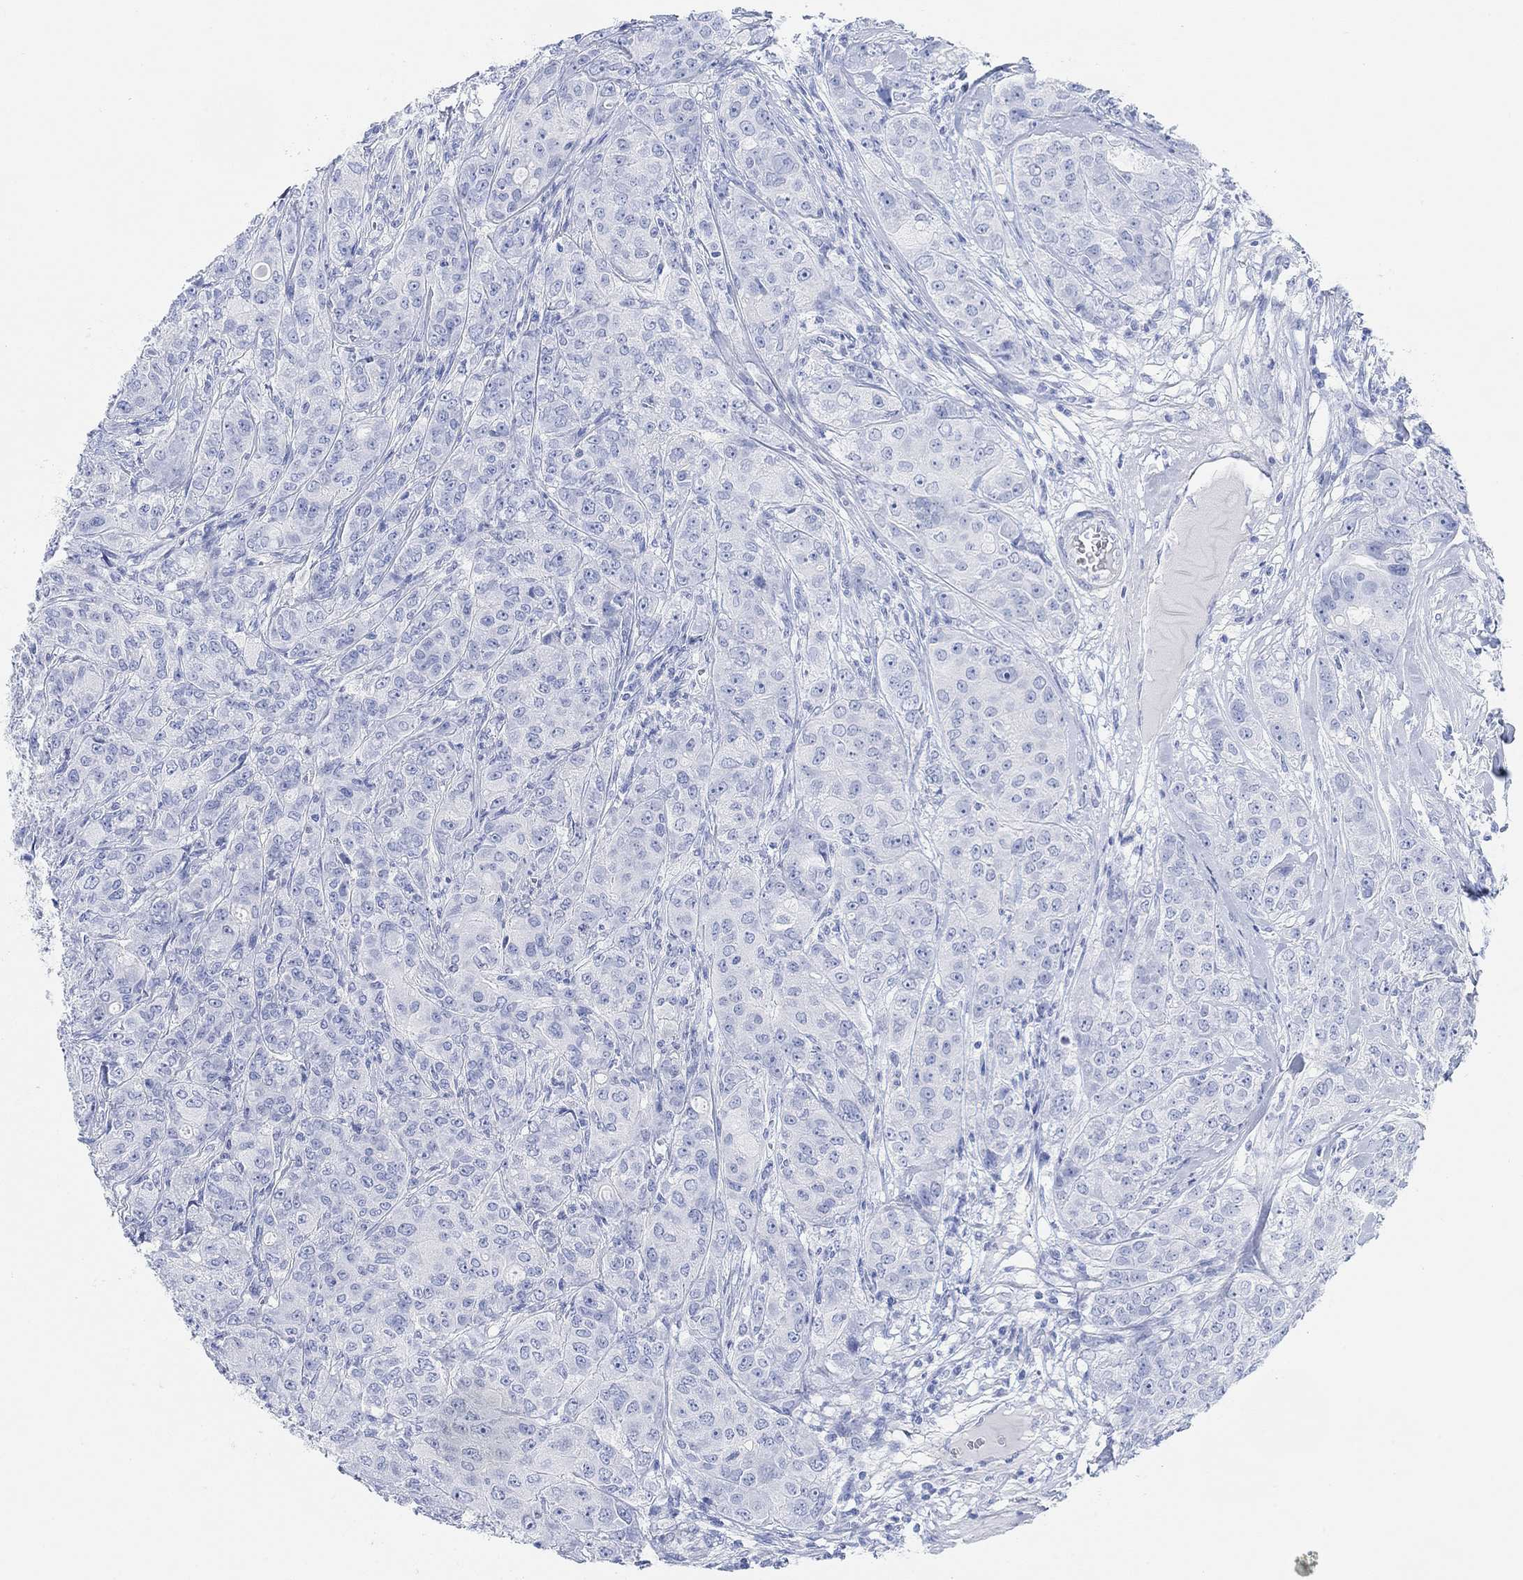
{"staining": {"intensity": "negative", "quantity": "none", "location": "none"}, "tissue": "breast cancer", "cell_type": "Tumor cells", "image_type": "cancer", "snomed": [{"axis": "morphology", "description": "Duct carcinoma"}, {"axis": "topography", "description": "Breast"}], "caption": "Breast cancer (invasive ductal carcinoma) was stained to show a protein in brown. There is no significant staining in tumor cells.", "gene": "ANKRD33", "patient": {"sex": "female", "age": 43}}